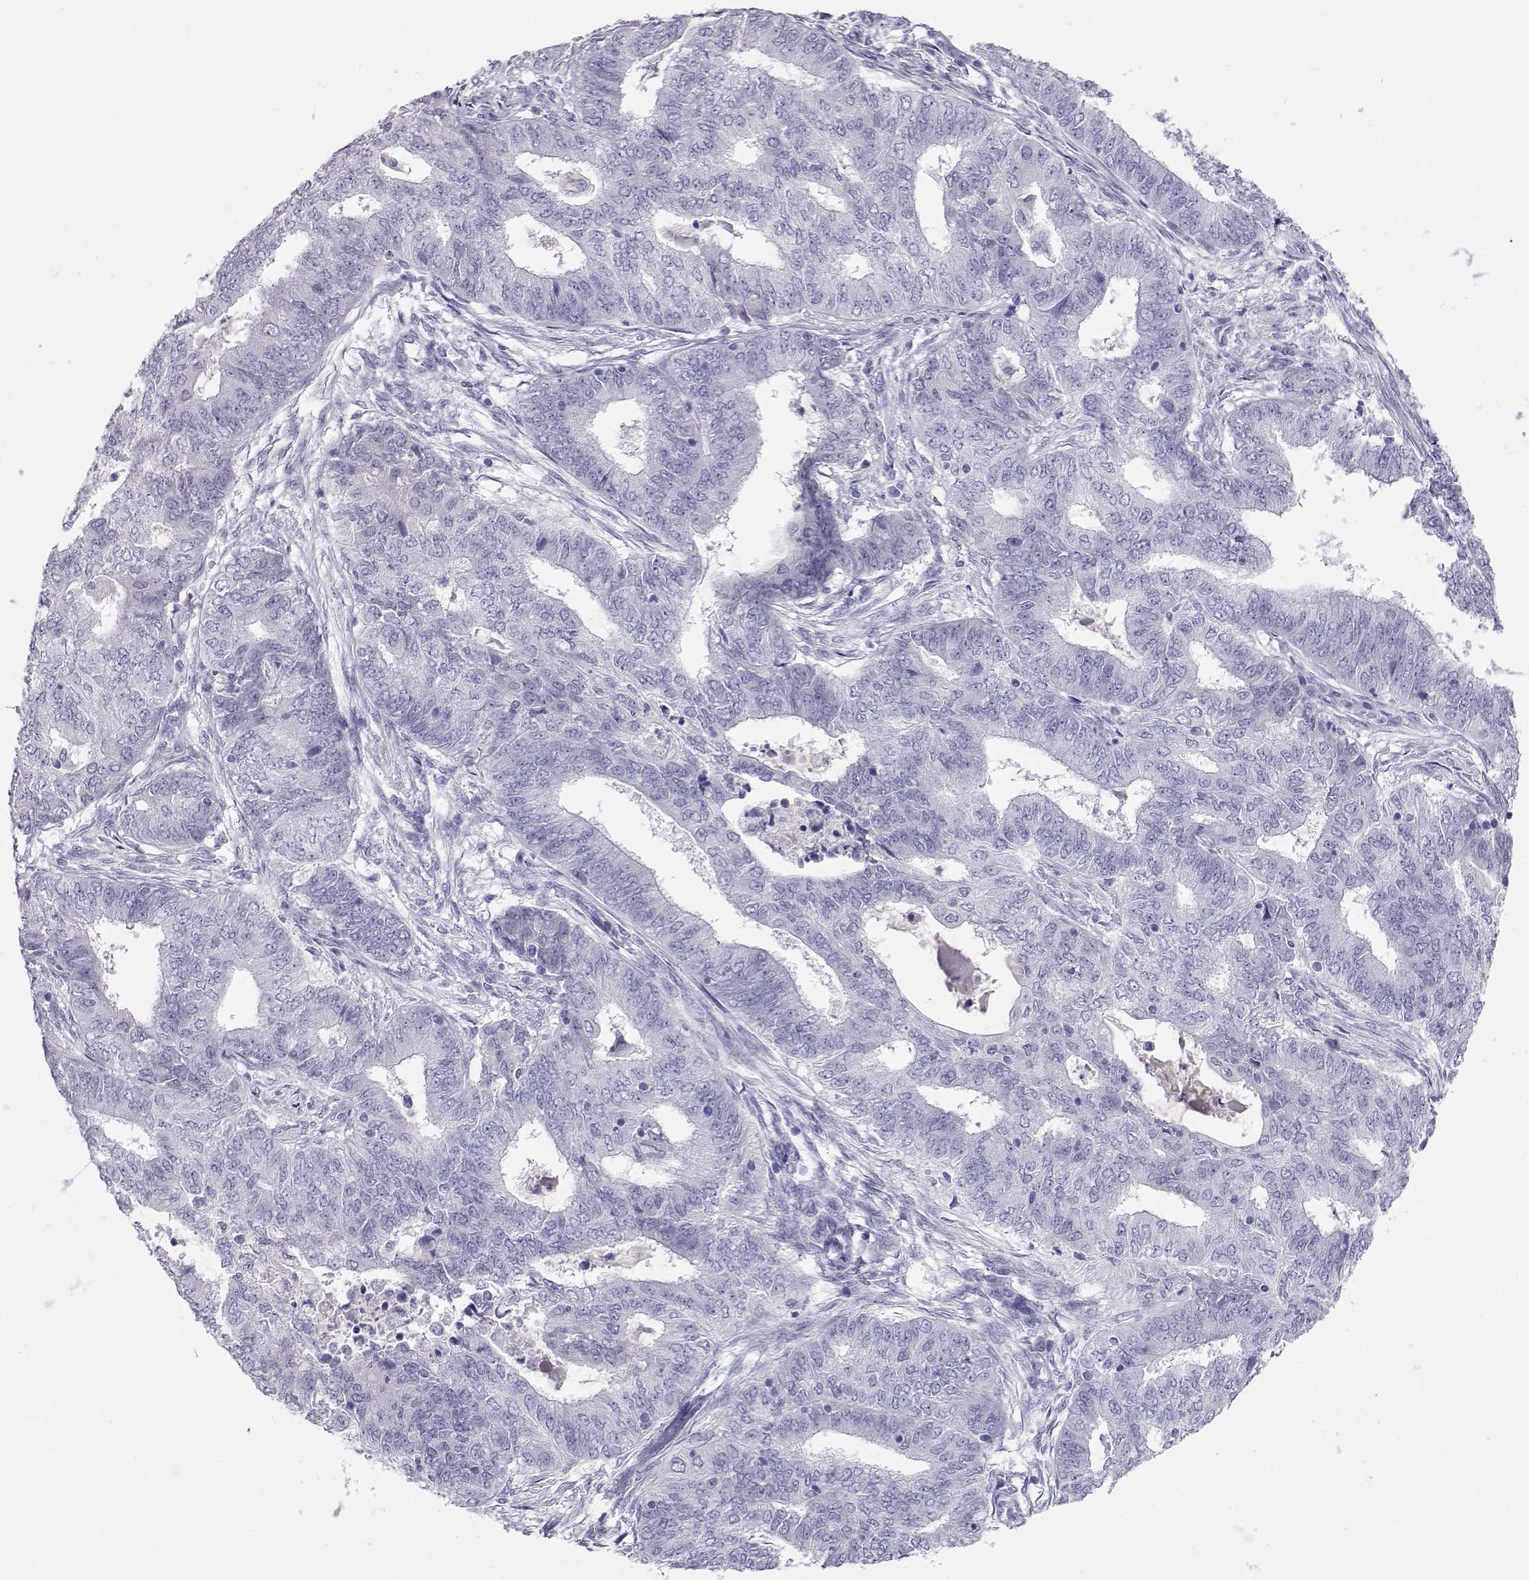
{"staining": {"intensity": "negative", "quantity": "none", "location": "none"}, "tissue": "endometrial cancer", "cell_type": "Tumor cells", "image_type": "cancer", "snomed": [{"axis": "morphology", "description": "Adenocarcinoma, NOS"}, {"axis": "topography", "description": "Endometrium"}], "caption": "A micrograph of adenocarcinoma (endometrial) stained for a protein shows no brown staining in tumor cells. (Stains: DAB immunohistochemistry with hematoxylin counter stain, Microscopy: brightfield microscopy at high magnification).", "gene": "GPR26", "patient": {"sex": "female", "age": 62}}